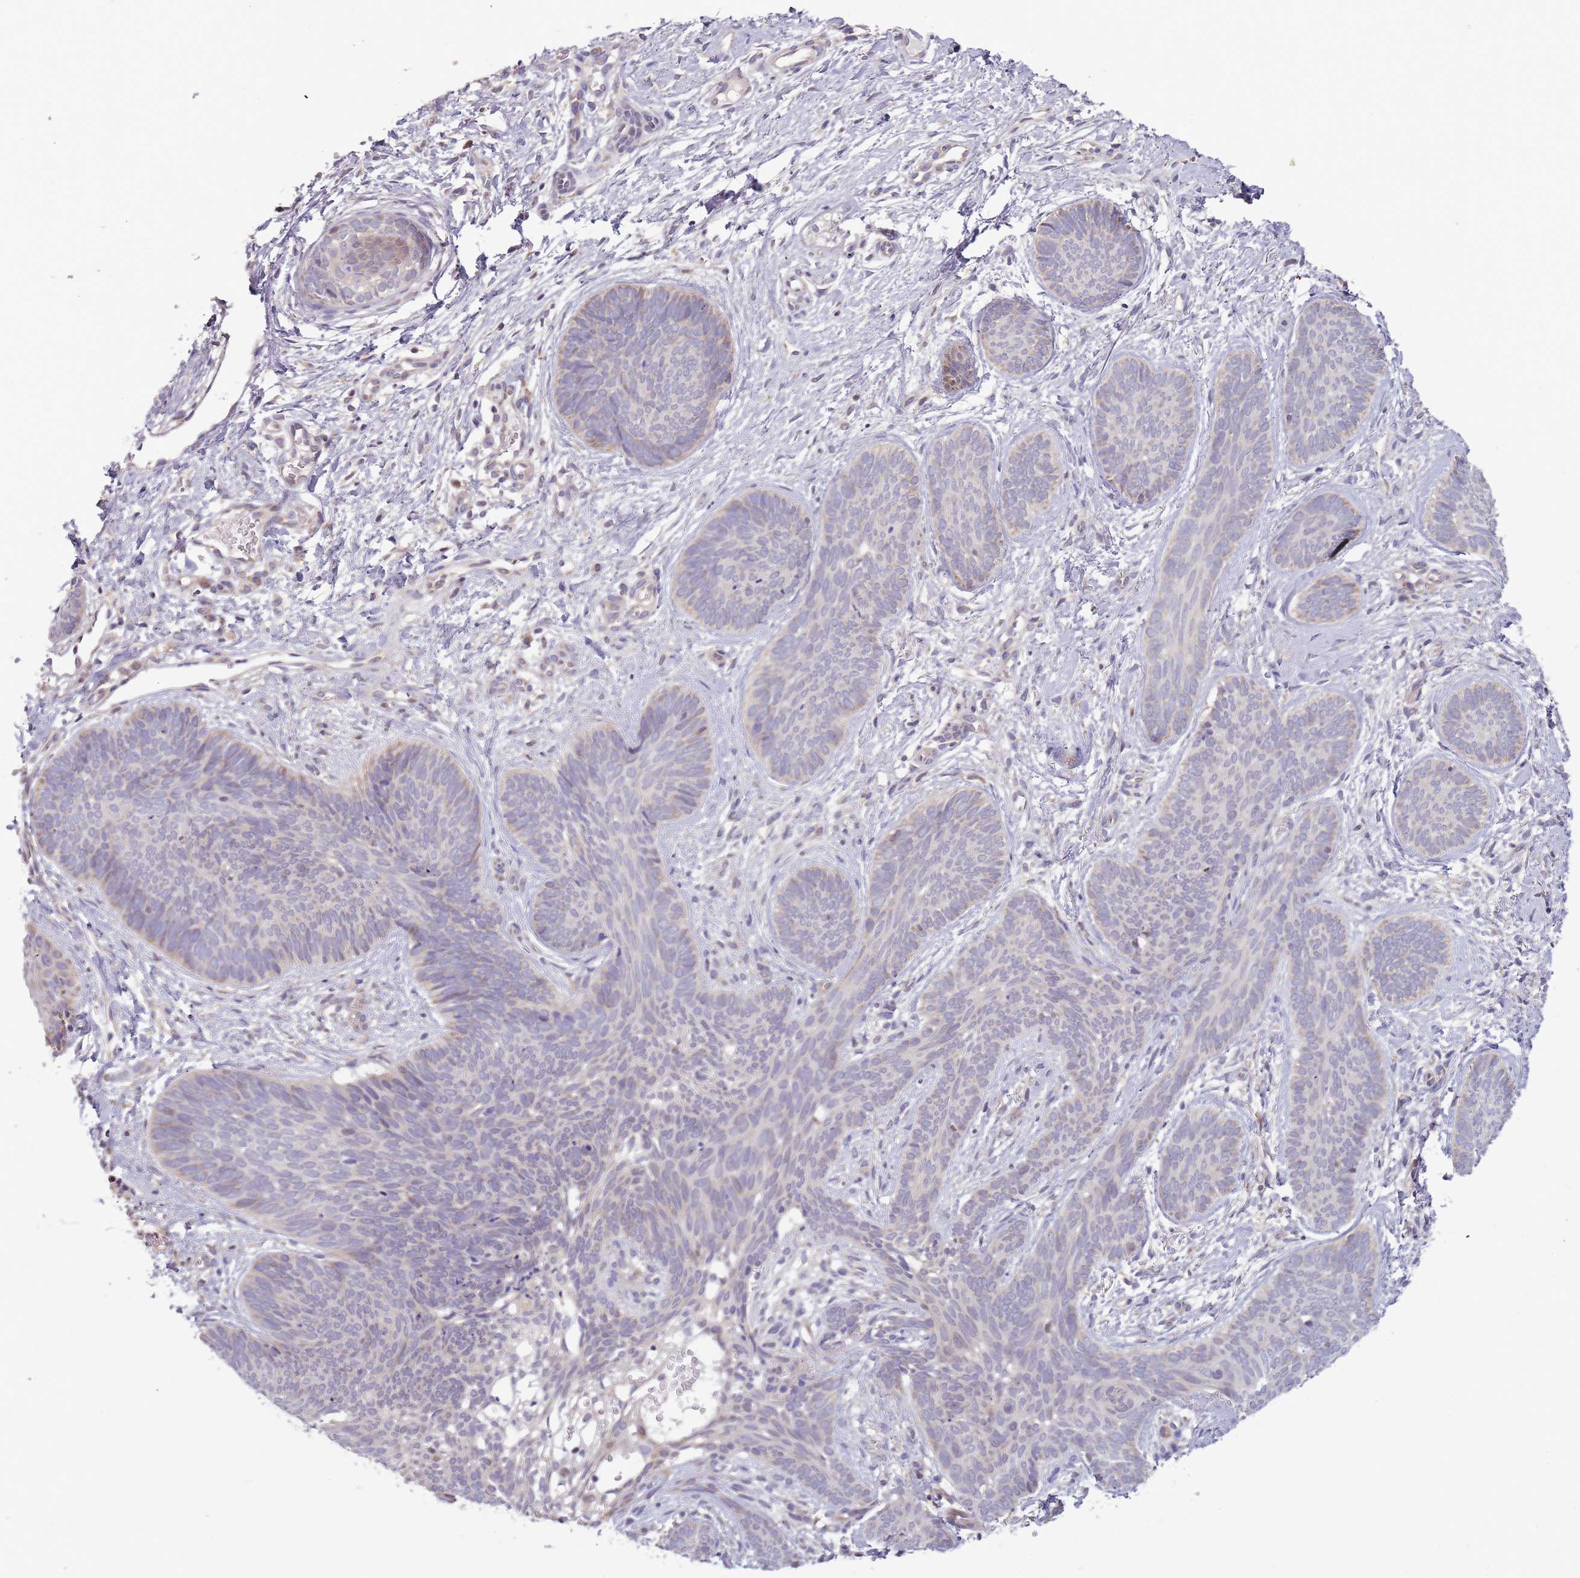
{"staining": {"intensity": "negative", "quantity": "none", "location": "none"}, "tissue": "skin cancer", "cell_type": "Tumor cells", "image_type": "cancer", "snomed": [{"axis": "morphology", "description": "Basal cell carcinoma"}, {"axis": "topography", "description": "Skin"}], "caption": "This is an IHC micrograph of skin basal cell carcinoma. There is no expression in tumor cells.", "gene": "RNF181", "patient": {"sex": "female", "age": 81}}